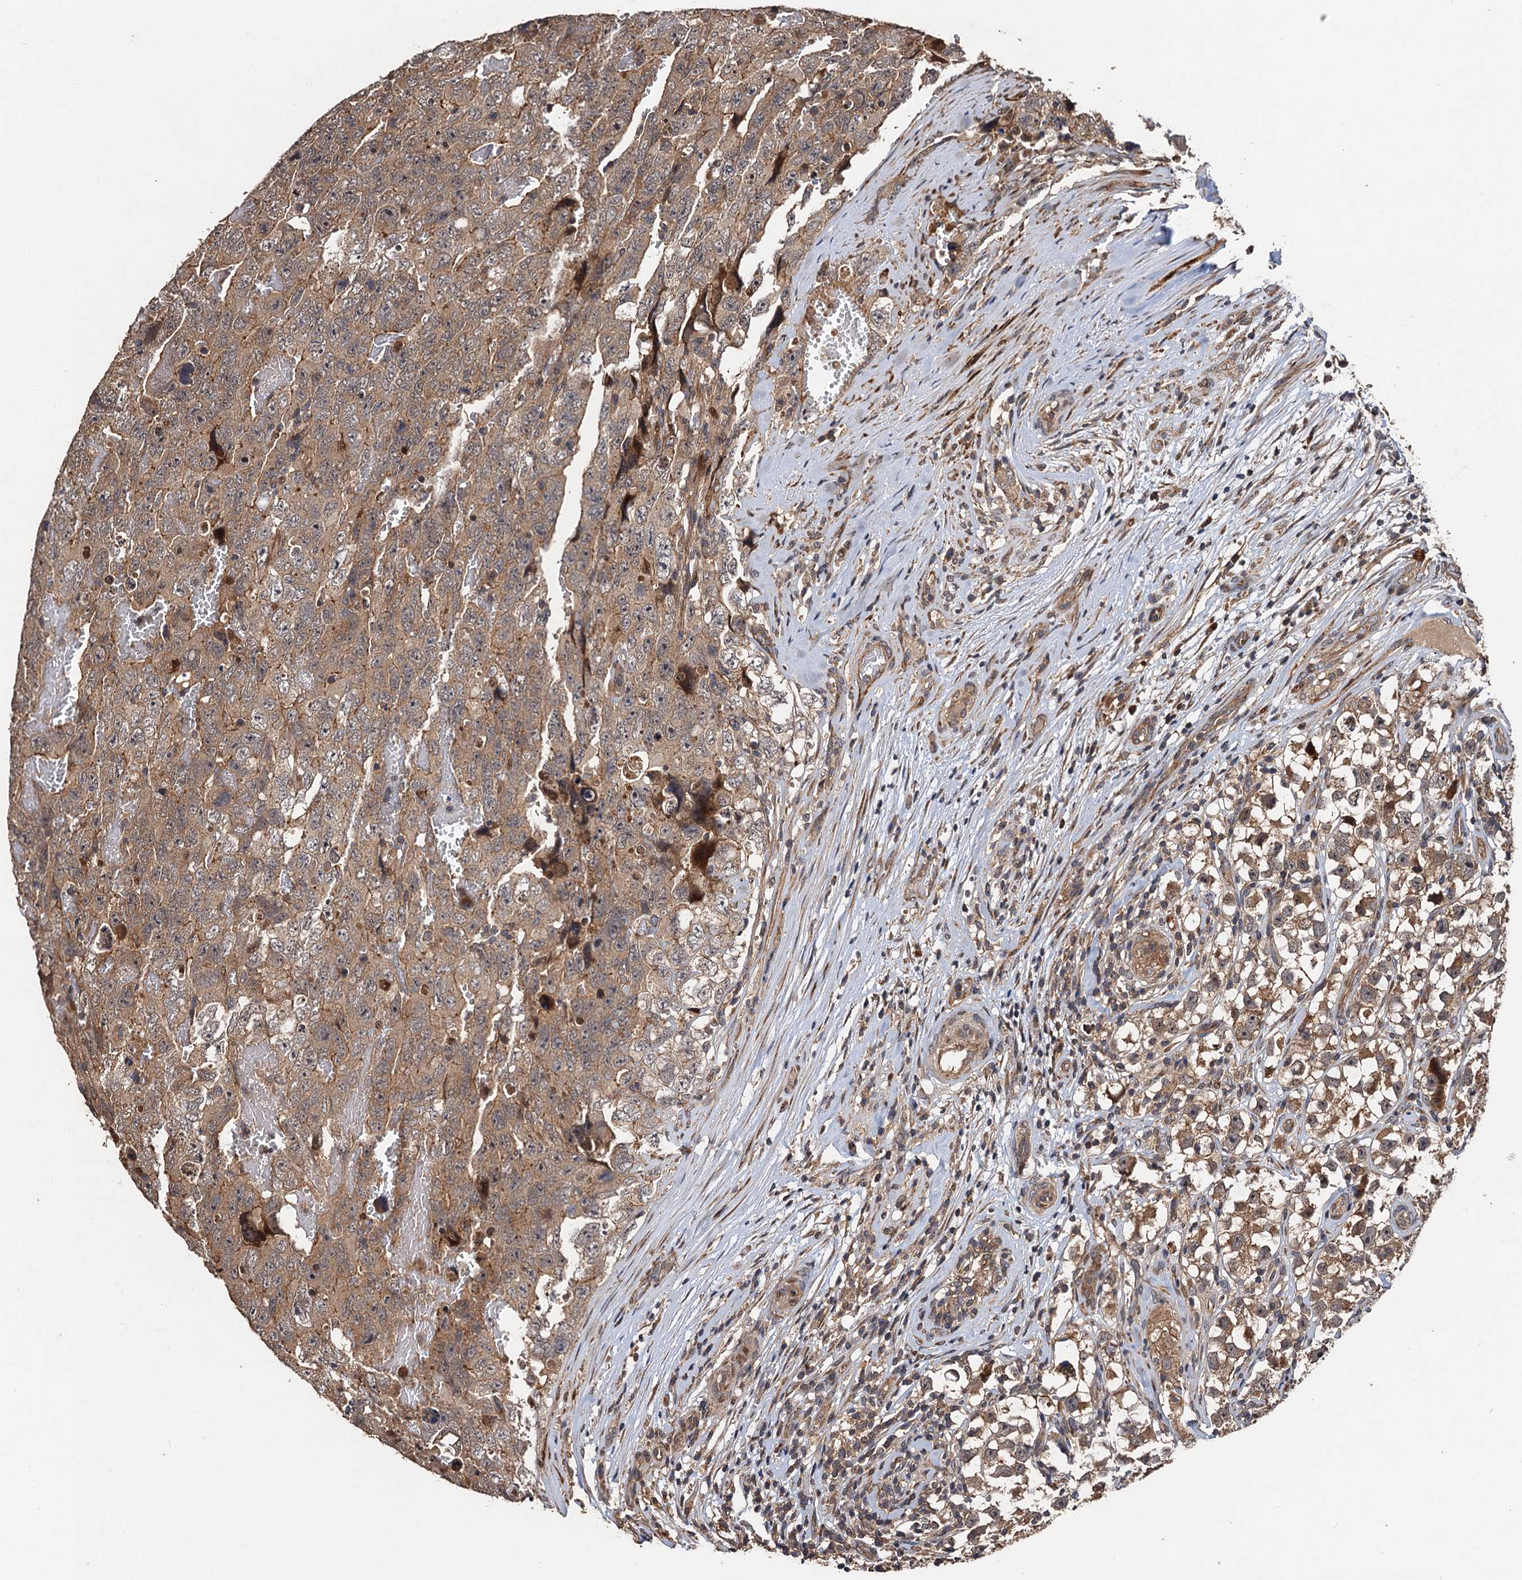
{"staining": {"intensity": "moderate", "quantity": ">75%", "location": "cytoplasmic/membranous"}, "tissue": "testis cancer", "cell_type": "Tumor cells", "image_type": "cancer", "snomed": [{"axis": "morphology", "description": "Carcinoma, Embryonal, NOS"}, {"axis": "topography", "description": "Testis"}], "caption": "Human testis cancer stained for a protein (brown) shows moderate cytoplasmic/membranous positive expression in about >75% of tumor cells.", "gene": "TMEM39B", "patient": {"sex": "male", "age": 45}}